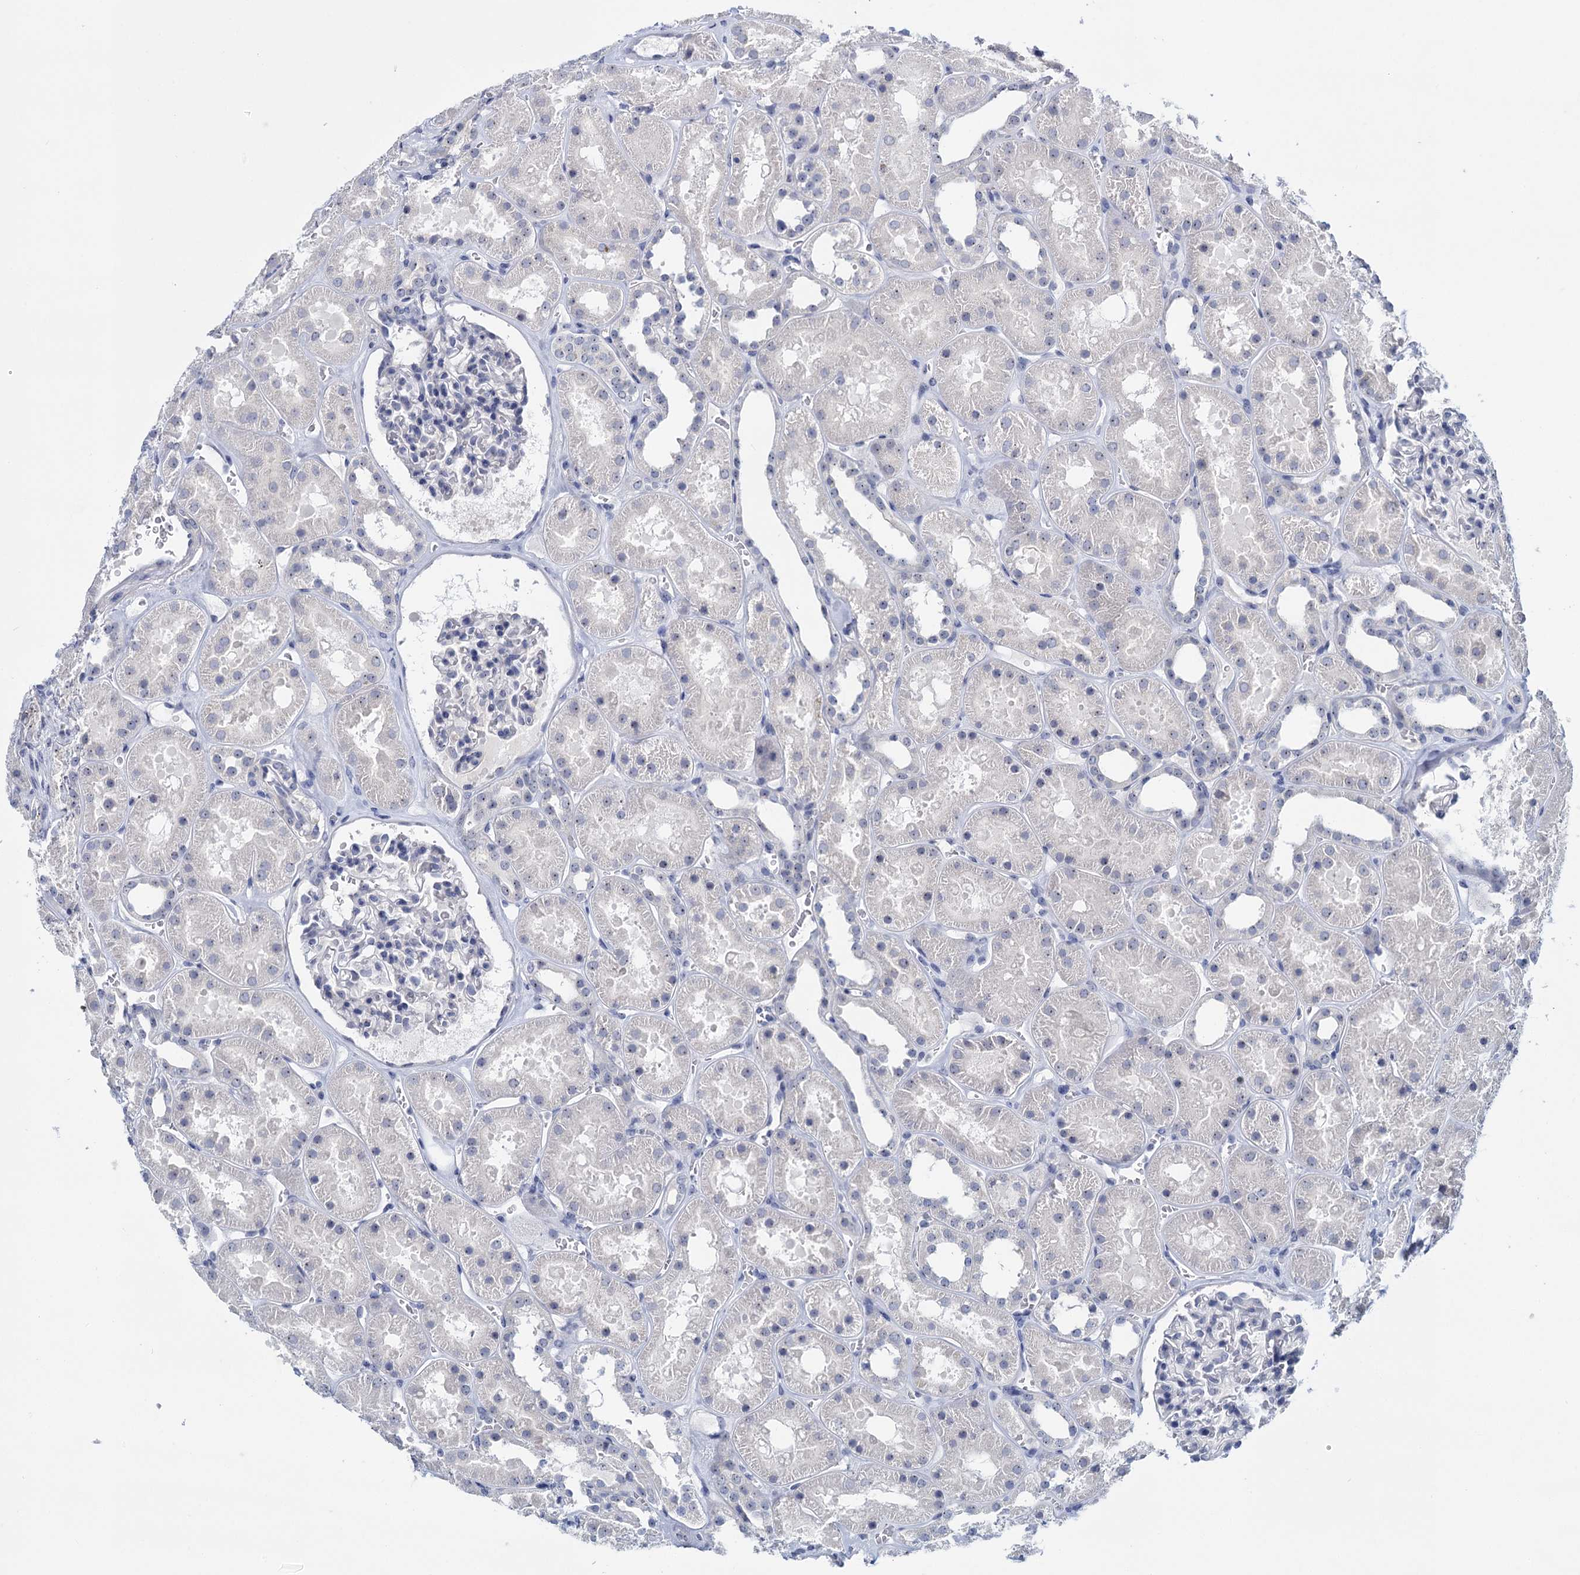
{"staining": {"intensity": "negative", "quantity": "none", "location": "none"}, "tissue": "kidney", "cell_type": "Cells in glomeruli", "image_type": "normal", "snomed": [{"axis": "morphology", "description": "Normal tissue, NOS"}, {"axis": "topography", "description": "Kidney"}], "caption": "This photomicrograph is of normal kidney stained with immunohistochemistry (IHC) to label a protein in brown with the nuclei are counter-stained blue. There is no positivity in cells in glomeruli.", "gene": "SFN", "patient": {"sex": "female", "age": 41}}